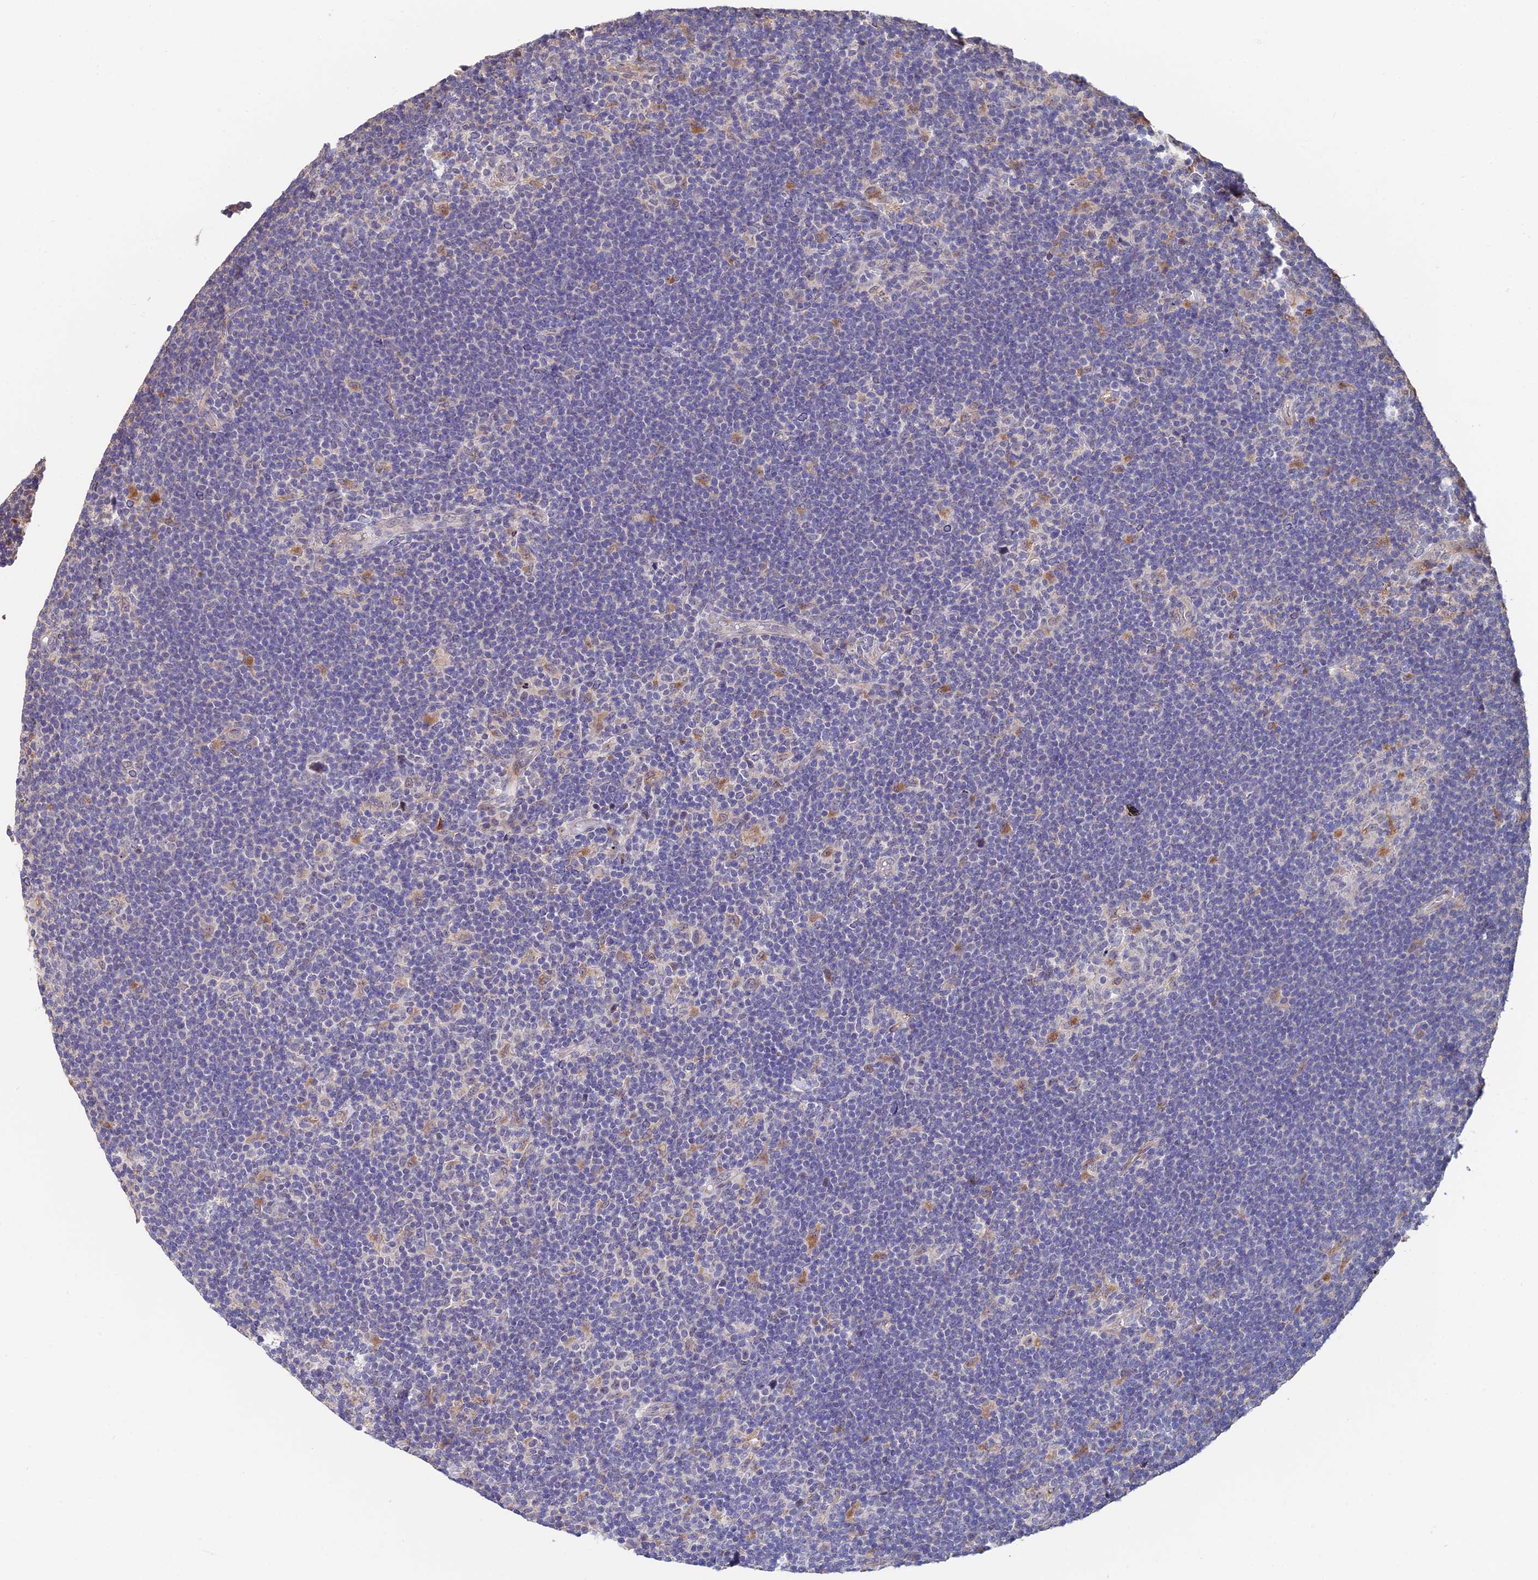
{"staining": {"intensity": "moderate", "quantity": ">75%", "location": "cytoplasmic/membranous"}, "tissue": "lymphoma", "cell_type": "Tumor cells", "image_type": "cancer", "snomed": [{"axis": "morphology", "description": "Hodgkin's disease, NOS"}, {"axis": "topography", "description": "Lymph node"}], "caption": "Moderate cytoplasmic/membranous staining for a protein is identified in about >75% of tumor cells of lymphoma using IHC.", "gene": "ACTR5", "patient": {"sex": "female", "age": 57}}